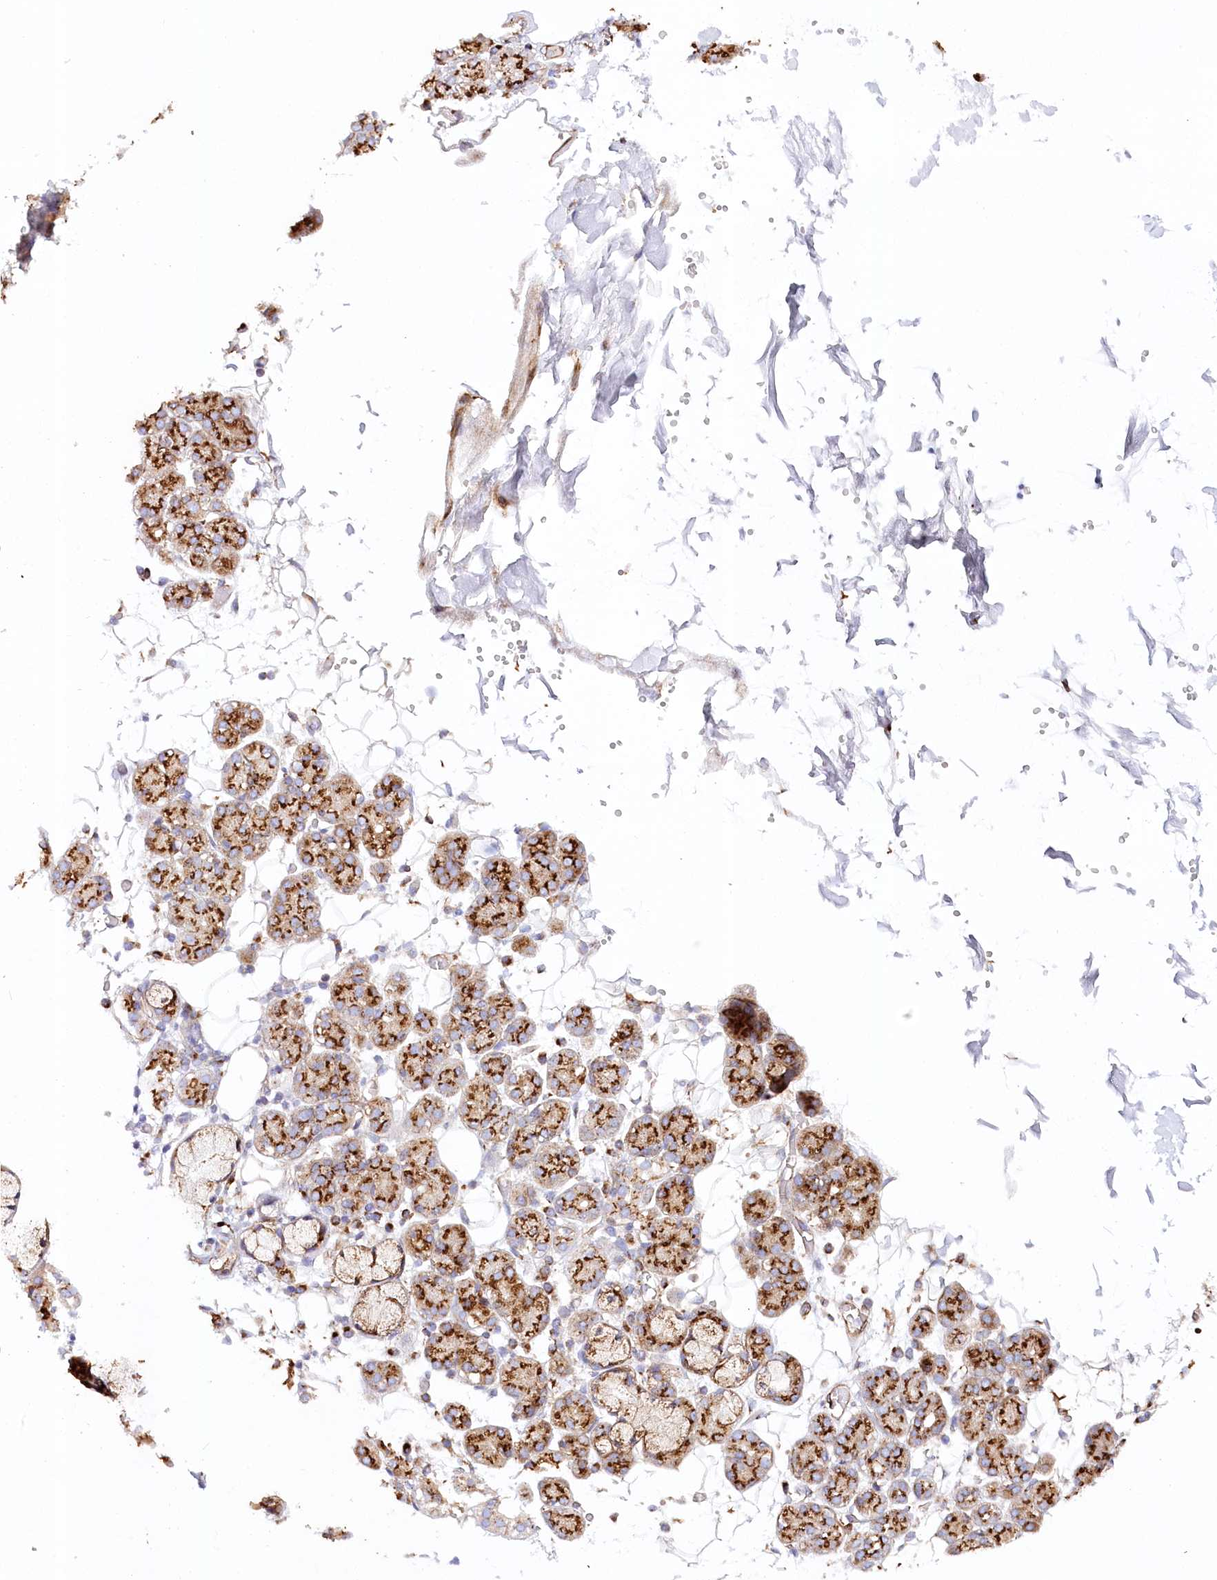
{"staining": {"intensity": "strong", "quantity": ">75%", "location": "cytoplasmic/membranous"}, "tissue": "salivary gland", "cell_type": "Glandular cells", "image_type": "normal", "snomed": [{"axis": "morphology", "description": "Normal tissue, NOS"}, {"axis": "topography", "description": "Salivary gland"}], "caption": "Immunohistochemical staining of normal salivary gland demonstrates >75% levels of strong cytoplasmic/membranous protein expression in approximately >75% of glandular cells.", "gene": "ABRAXAS2", "patient": {"sex": "male", "age": 63}}